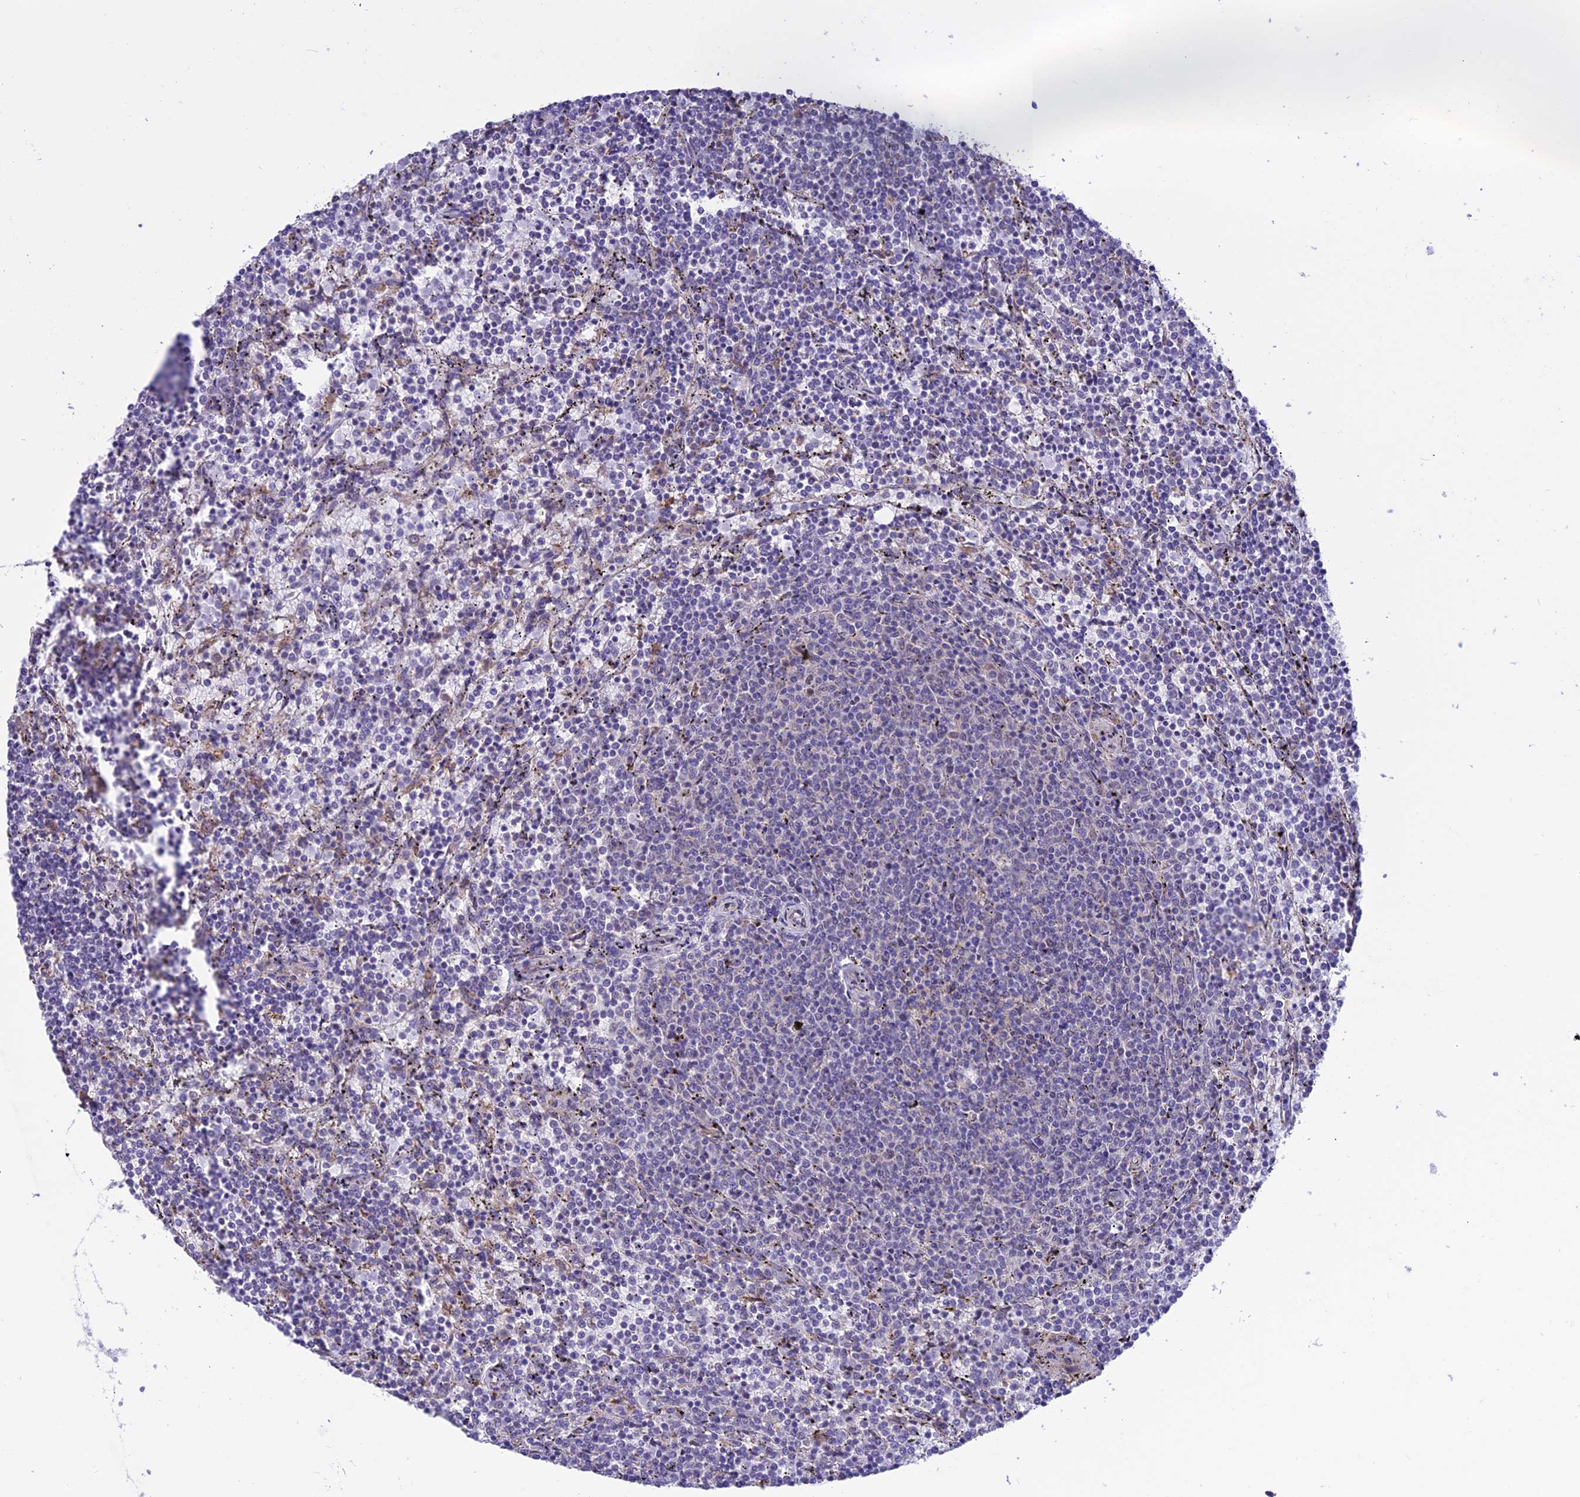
{"staining": {"intensity": "negative", "quantity": "none", "location": "none"}, "tissue": "lymphoma", "cell_type": "Tumor cells", "image_type": "cancer", "snomed": [{"axis": "morphology", "description": "Malignant lymphoma, non-Hodgkin's type, Low grade"}, {"axis": "topography", "description": "Spleen"}], "caption": "High magnification brightfield microscopy of lymphoma stained with DAB (brown) and counterstained with hematoxylin (blue): tumor cells show no significant expression. (DAB immunohistochemistry (IHC) visualized using brightfield microscopy, high magnification).", "gene": "RNF126", "patient": {"sex": "female", "age": 50}}